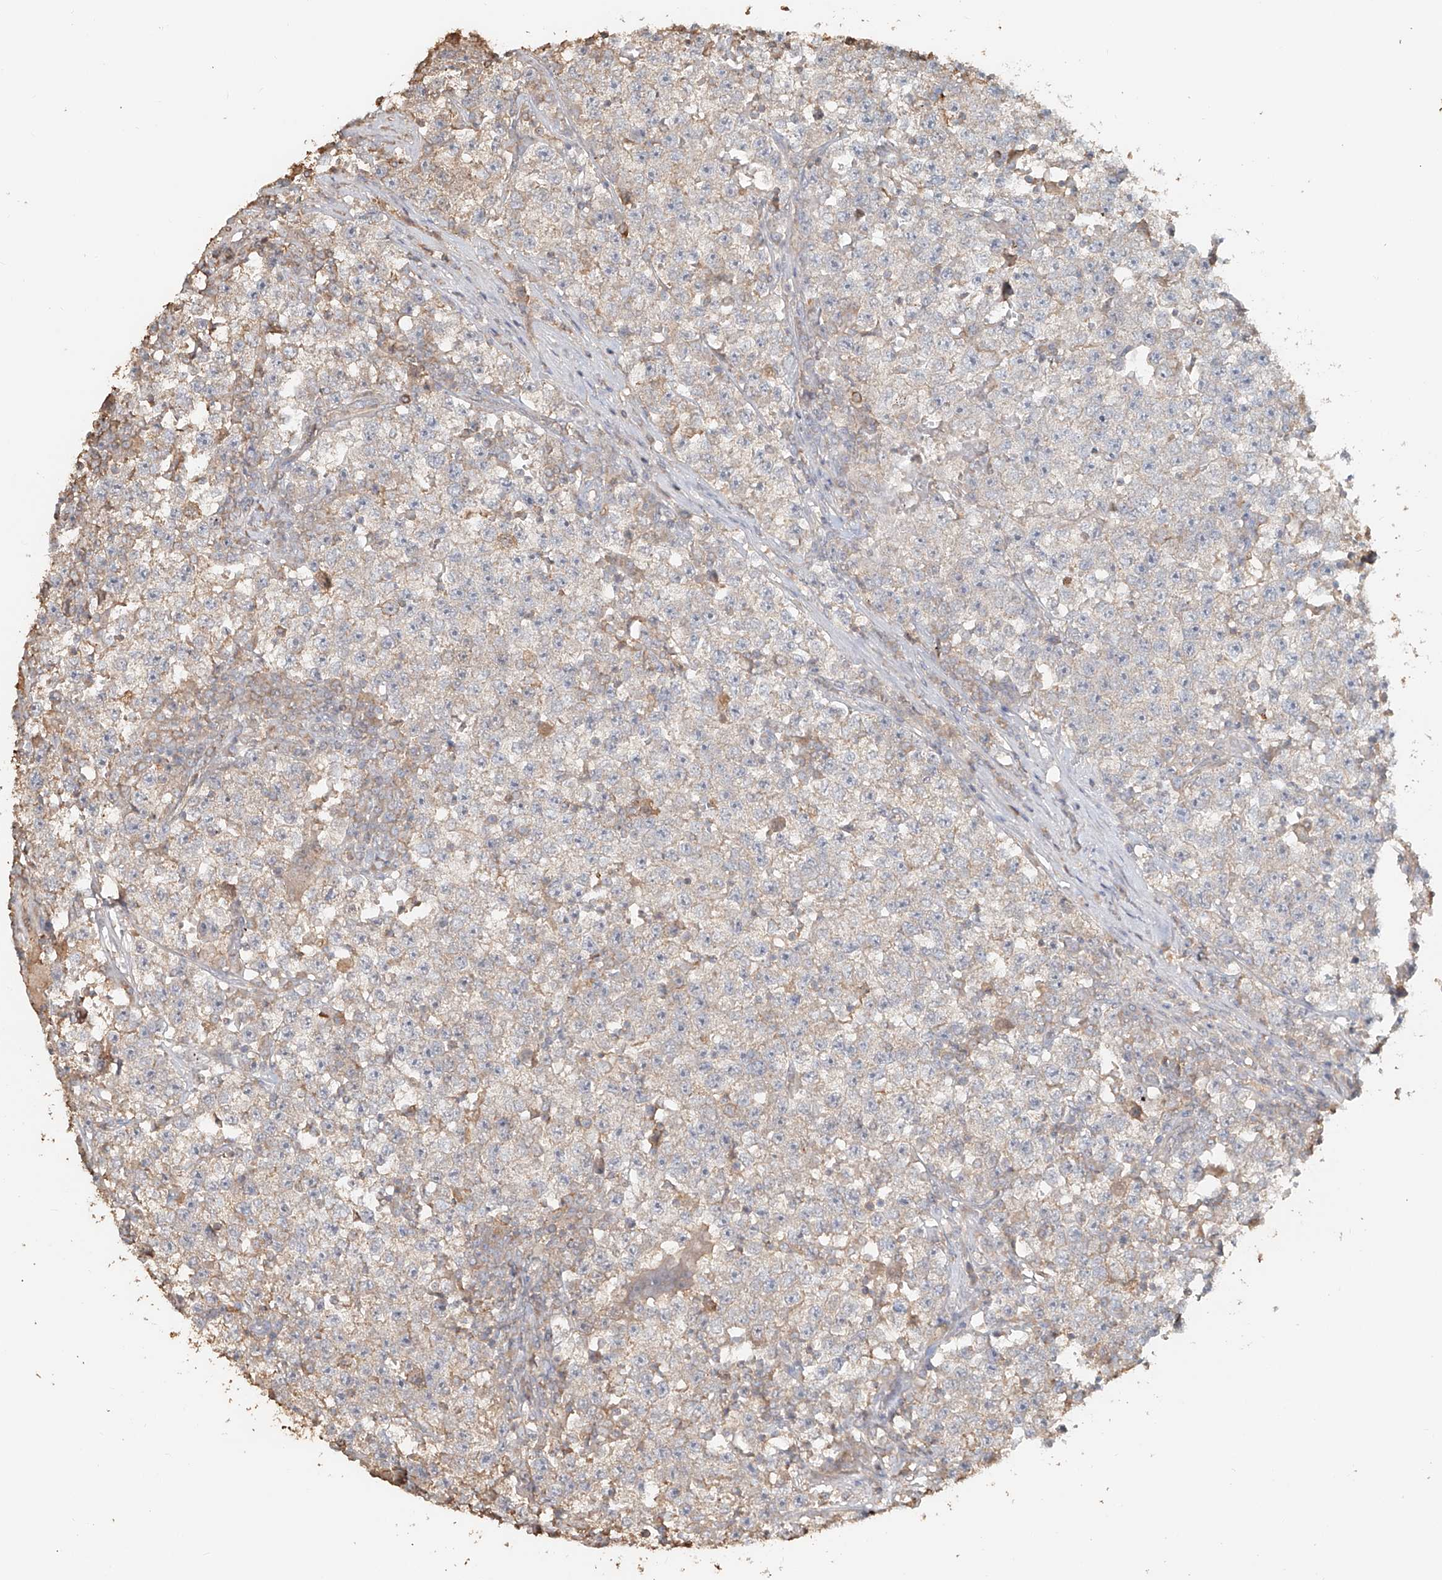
{"staining": {"intensity": "moderate", "quantity": "<25%", "location": "cytoplasmic/membranous"}, "tissue": "testis cancer", "cell_type": "Tumor cells", "image_type": "cancer", "snomed": [{"axis": "morphology", "description": "Seminoma, NOS"}, {"axis": "topography", "description": "Testis"}], "caption": "There is low levels of moderate cytoplasmic/membranous staining in tumor cells of testis cancer (seminoma), as demonstrated by immunohistochemical staining (brown color).", "gene": "NPHS1", "patient": {"sex": "male", "age": 22}}